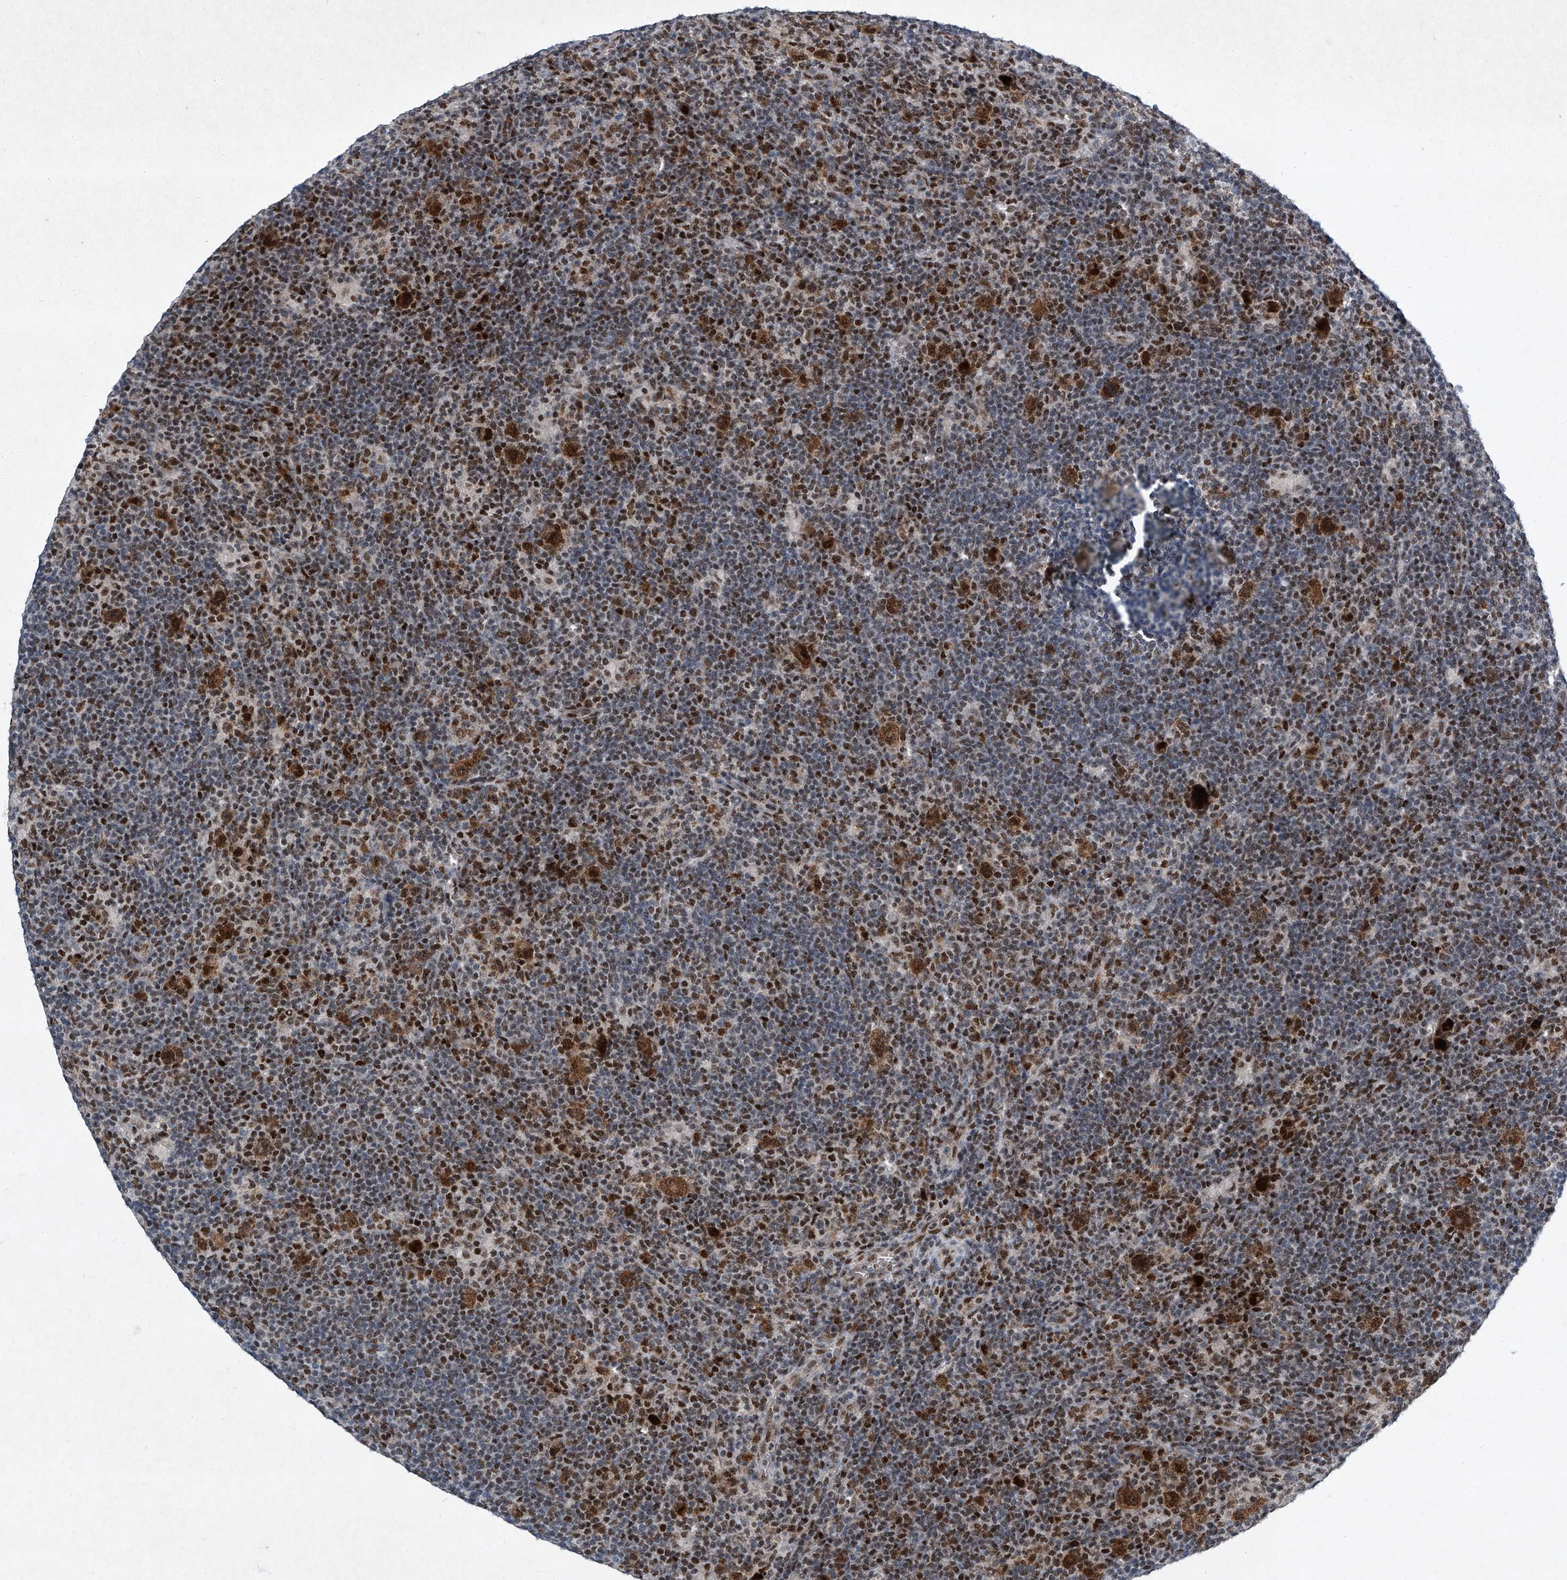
{"staining": {"intensity": "strong", "quantity": ">75%", "location": "cytoplasmic/membranous,nuclear"}, "tissue": "lymphoma", "cell_type": "Tumor cells", "image_type": "cancer", "snomed": [{"axis": "morphology", "description": "Hodgkin's disease, NOS"}, {"axis": "topography", "description": "Lymph node"}], "caption": "Immunohistochemistry histopathology image of lymphoma stained for a protein (brown), which displays high levels of strong cytoplasmic/membranous and nuclear positivity in about >75% of tumor cells.", "gene": "TFDP1", "patient": {"sex": "female", "age": 57}}